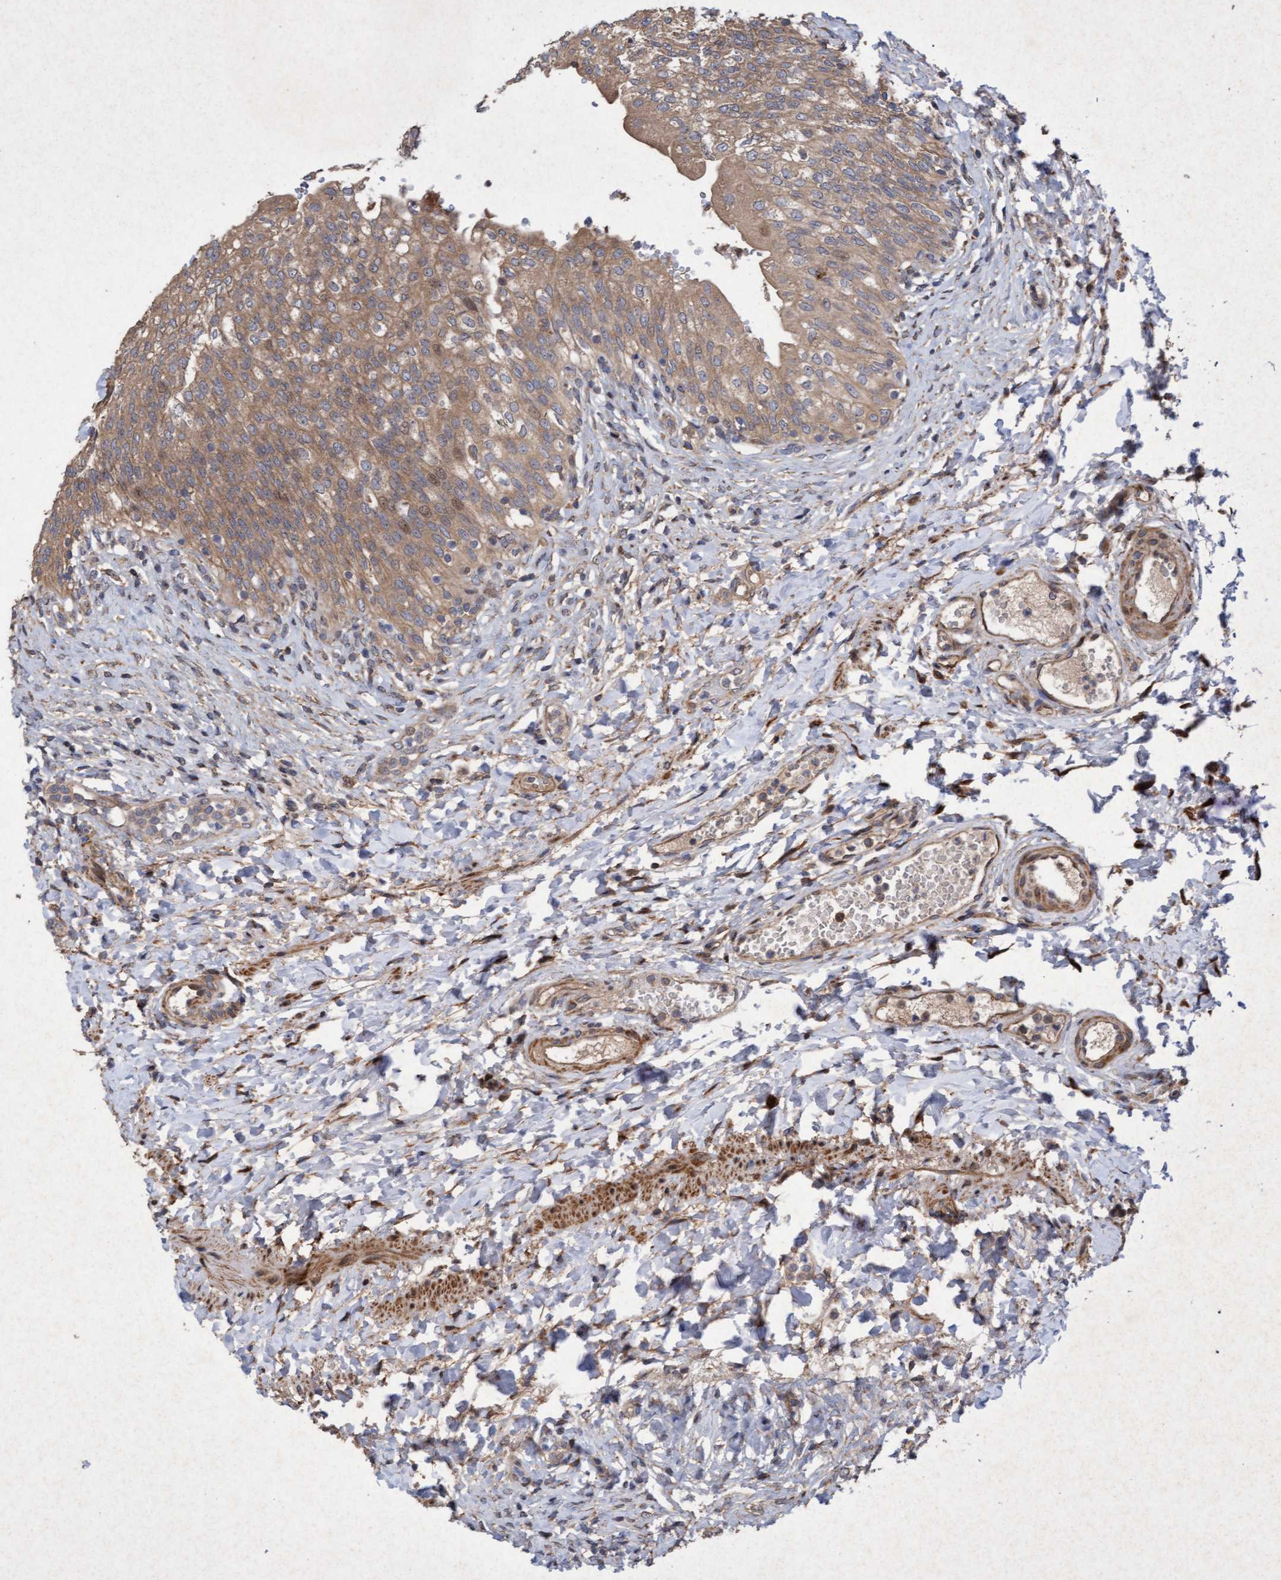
{"staining": {"intensity": "moderate", "quantity": ">75%", "location": "cytoplasmic/membranous"}, "tissue": "urinary bladder", "cell_type": "Urothelial cells", "image_type": "normal", "snomed": [{"axis": "morphology", "description": "Urothelial carcinoma, High grade"}, {"axis": "topography", "description": "Urinary bladder"}], "caption": "IHC micrograph of unremarkable urinary bladder: human urinary bladder stained using immunohistochemistry (IHC) shows medium levels of moderate protein expression localized specifically in the cytoplasmic/membranous of urothelial cells, appearing as a cytoplasmic/membranous brown color.", "gene": "ELP5", "patient": {"sex": "male", "age": 46}}